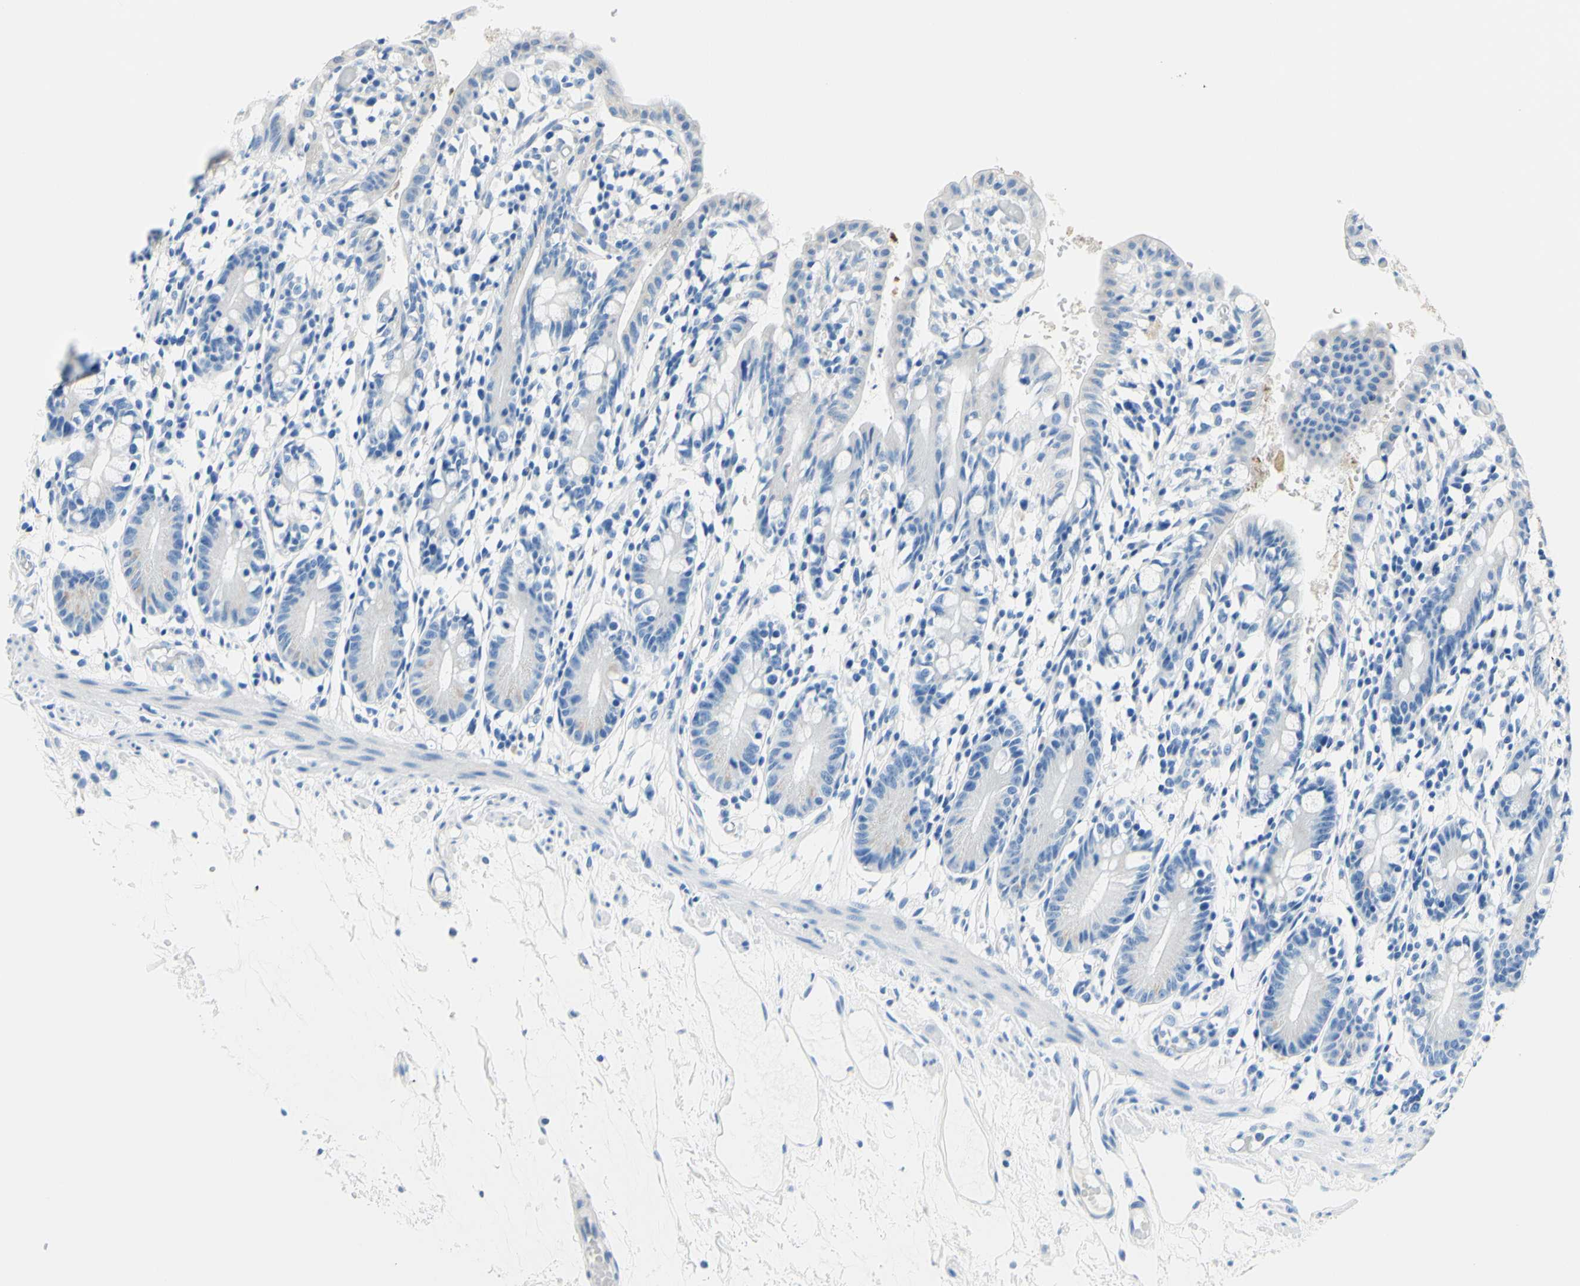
{"staining": {"intensity": "weak", "quantity": "25%-75%", "location": "cytoplasmic/membranous"}, "tissue": "small intestine", "cell_type": "Glandular cells", "image_type": "normal", "snomed": [{"axis": "morphology", "description": "Normal tissue, NOS"}, {"axis": "morphology", "description": "Cystadenocarcinoma, serous, Metastatic site"}, {"axis": "topography", "description": "Small intestine"}], "caption": "A low amount of weak cytoplasmic/membranous staining is seen in about 25%-75% of glandular cells in normal small intestine.", "gene": "MYH2", "patient": {"sex": "female", "age": 61}}